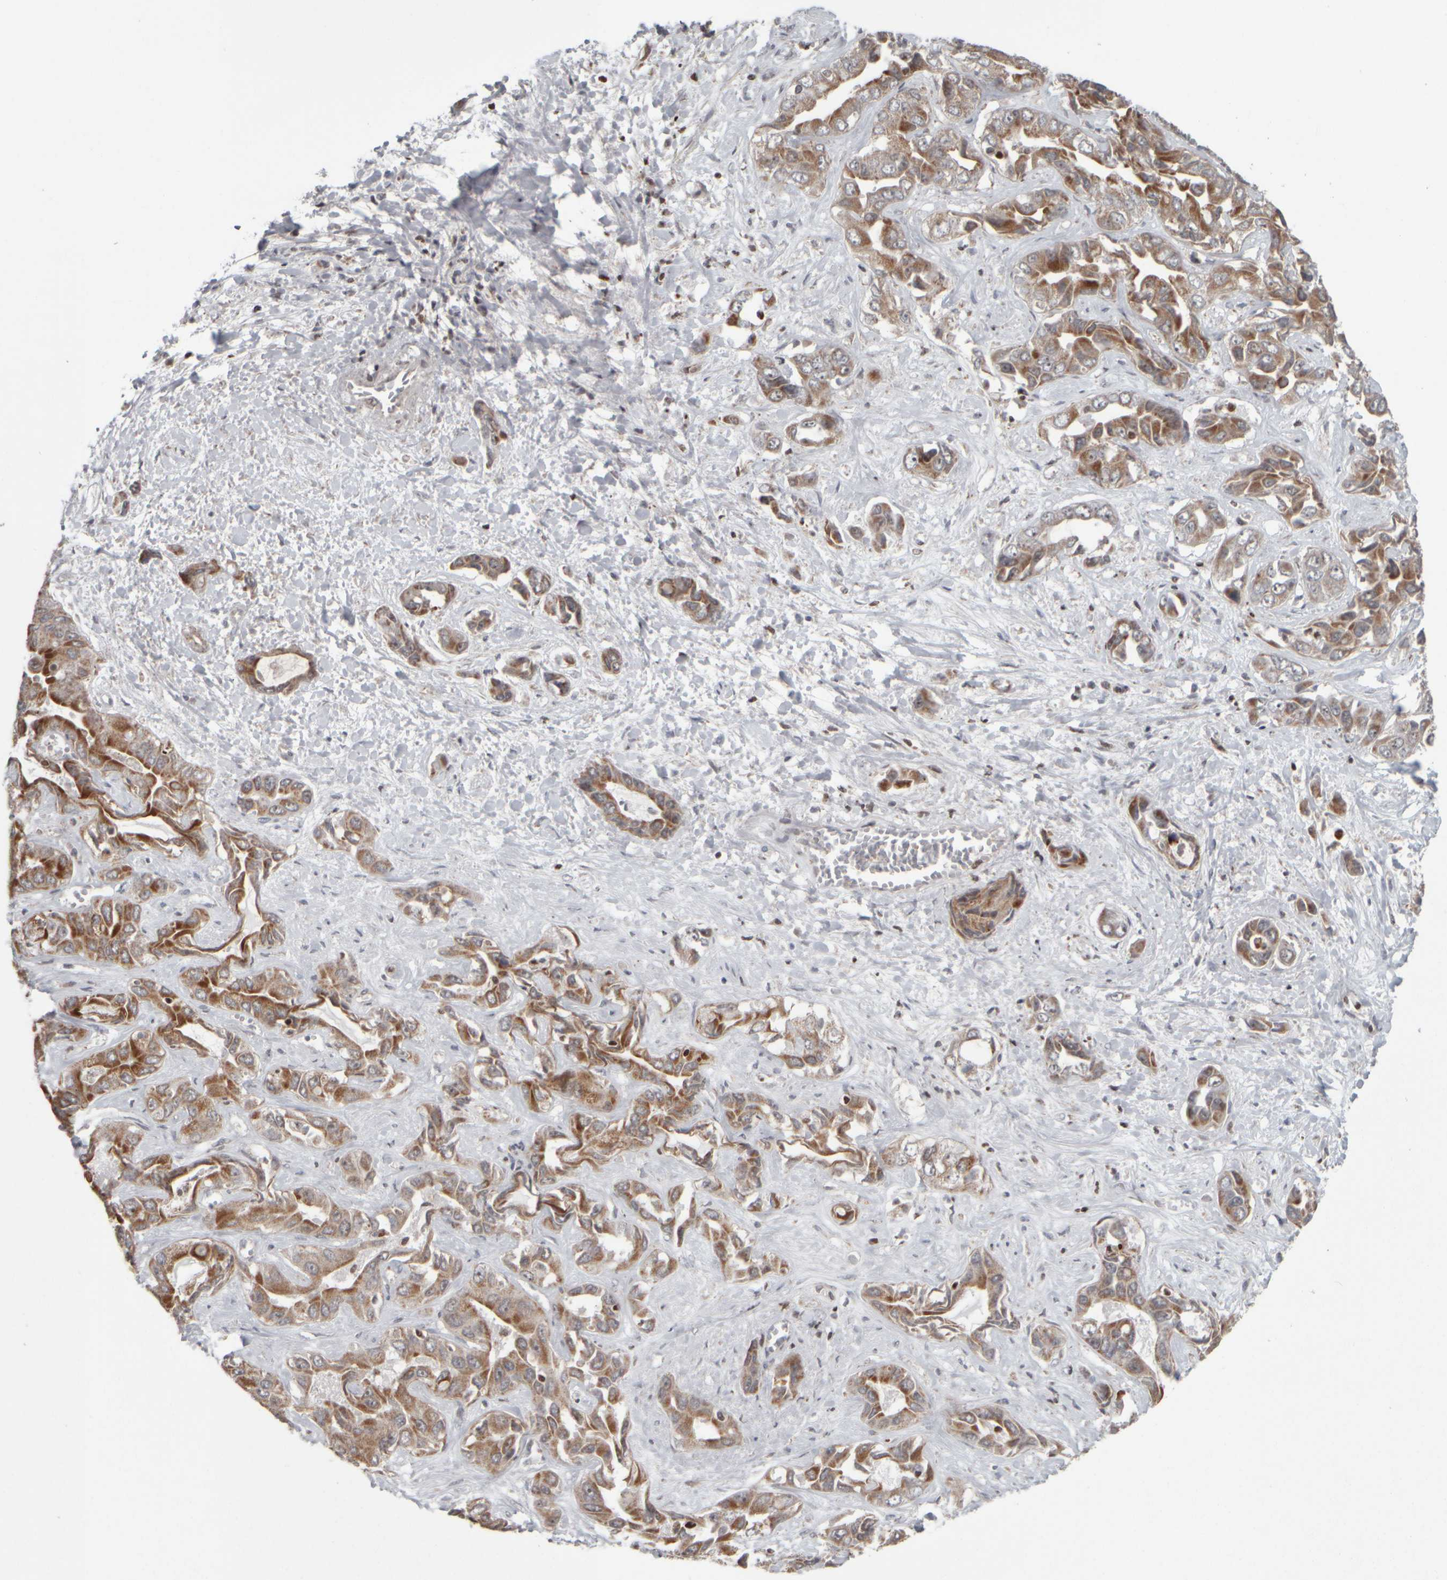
{"staining": {"intensity": "moderate", "quantity": "25%-75%", "location": "cytoplasmic/membranous"}, "tissue": "liver cancer", "cell_type": "Tumor cells", "image_type": "cancer", "snomed": [{"axis": "morphology", "description": "Cholangiocarcinoma"}, {"axis": "topography", "description": "Liver"}], "caption": "High-magnification brightfield microscopy of cholangiocarcinoma (liver) stained with DAB (3,3'-diaminobenzidine) (brown) and counterstained with hematoxylin (blue). tumor cells exhibit moderate cytoplasmic/membranous staining is appreciated in approximately25%-75% of cells.", "gene": "CWC27", "patient": {"sex": "female", "age": 52}}